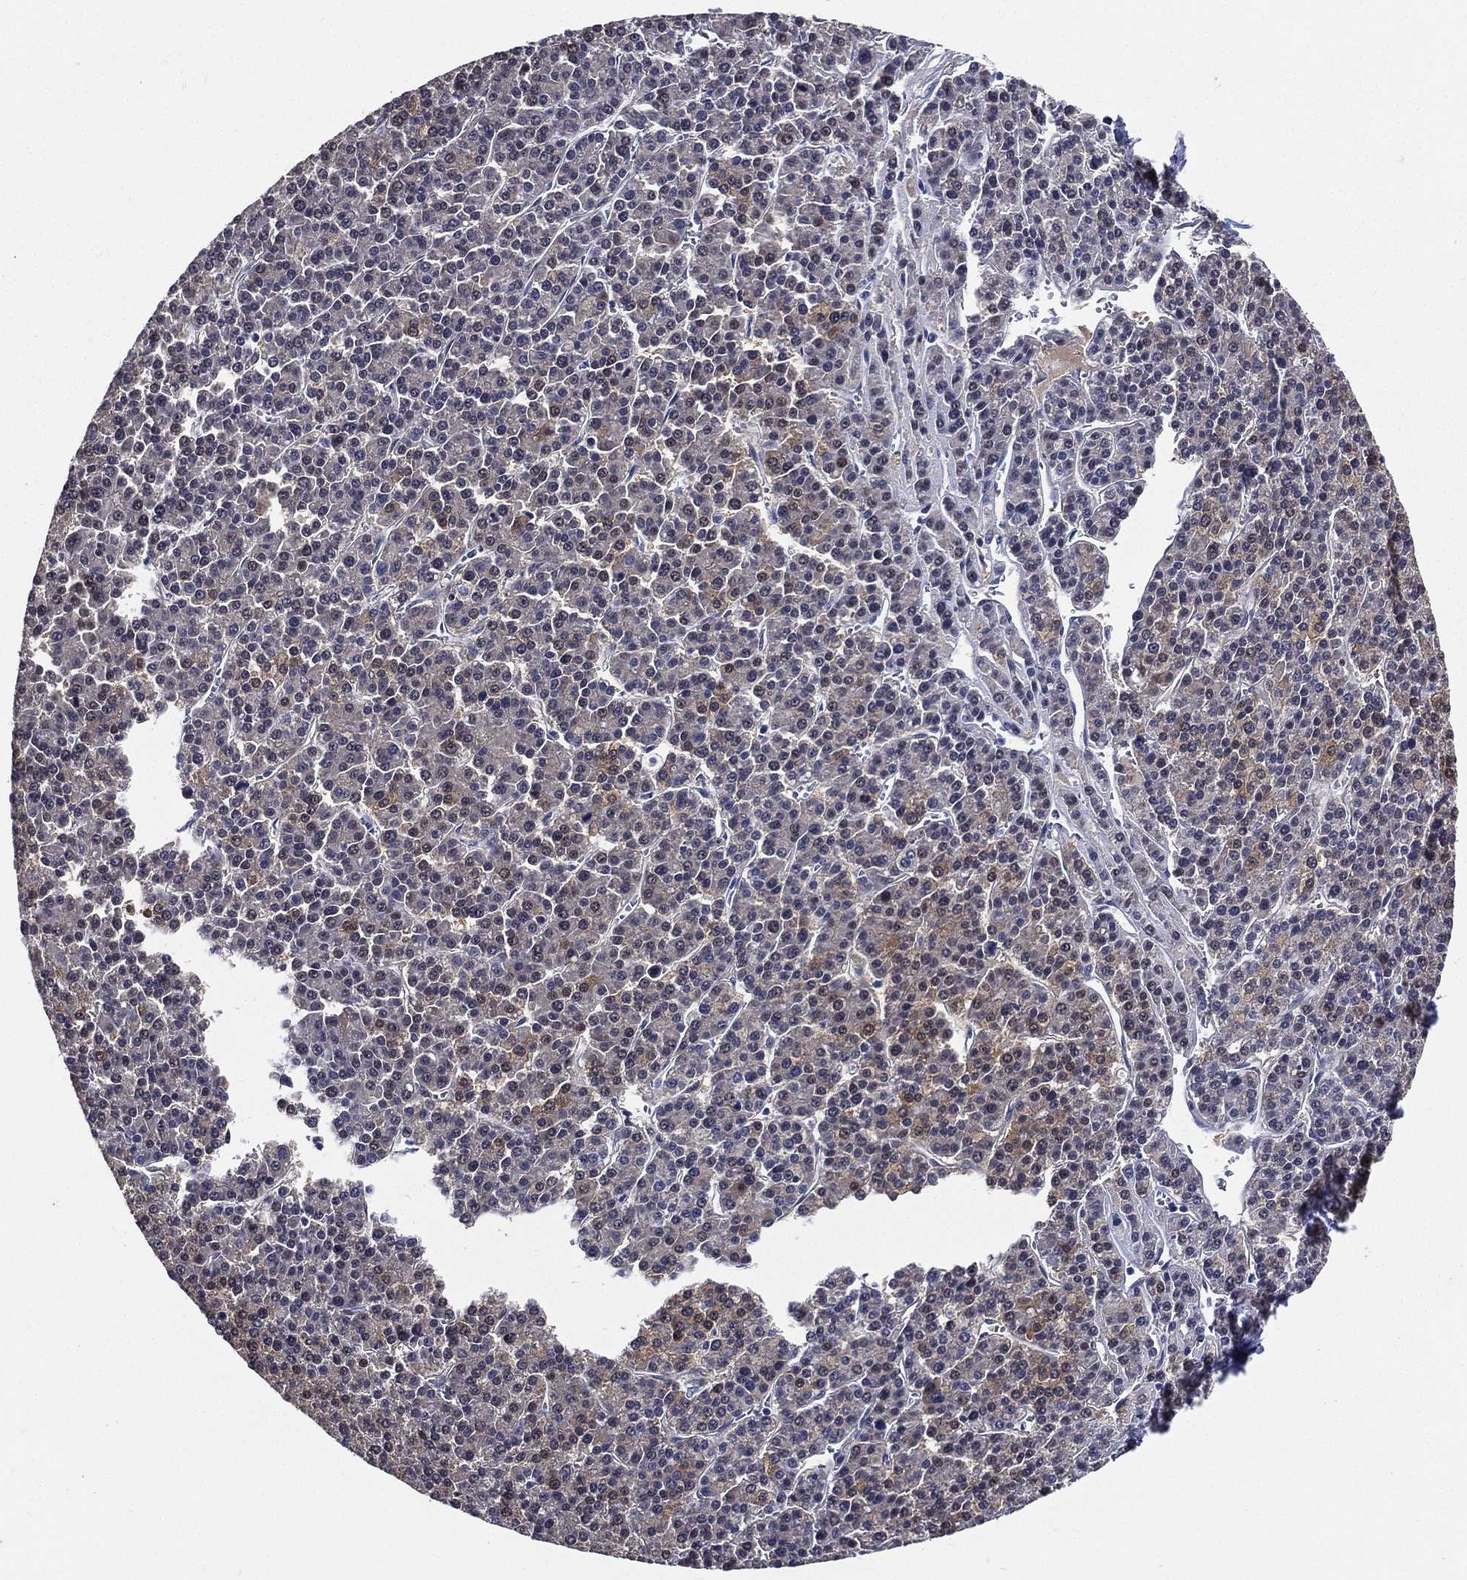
{"staining": {"intensity": "weak", "quantity": "<25%", "location": "cytoplasmic/membranous,nuclear"}, "tissue": "liver cancer", "cell_type": "Tumor cells", "image_type": "cancer", "snomed": [{"axis": "morphology", "description": "Carcinoma, Hepatocellular, NOS"}, {"axis": "topography", "description": "Liver"}], "caption": "The immunohistochemistry histopathology image has no significant positivity in tumor cells of liver cancer (hepatocellular carcinoma) tissue.", "gene": "DPYS", "patient": {"sex": "female", "age": 58}}